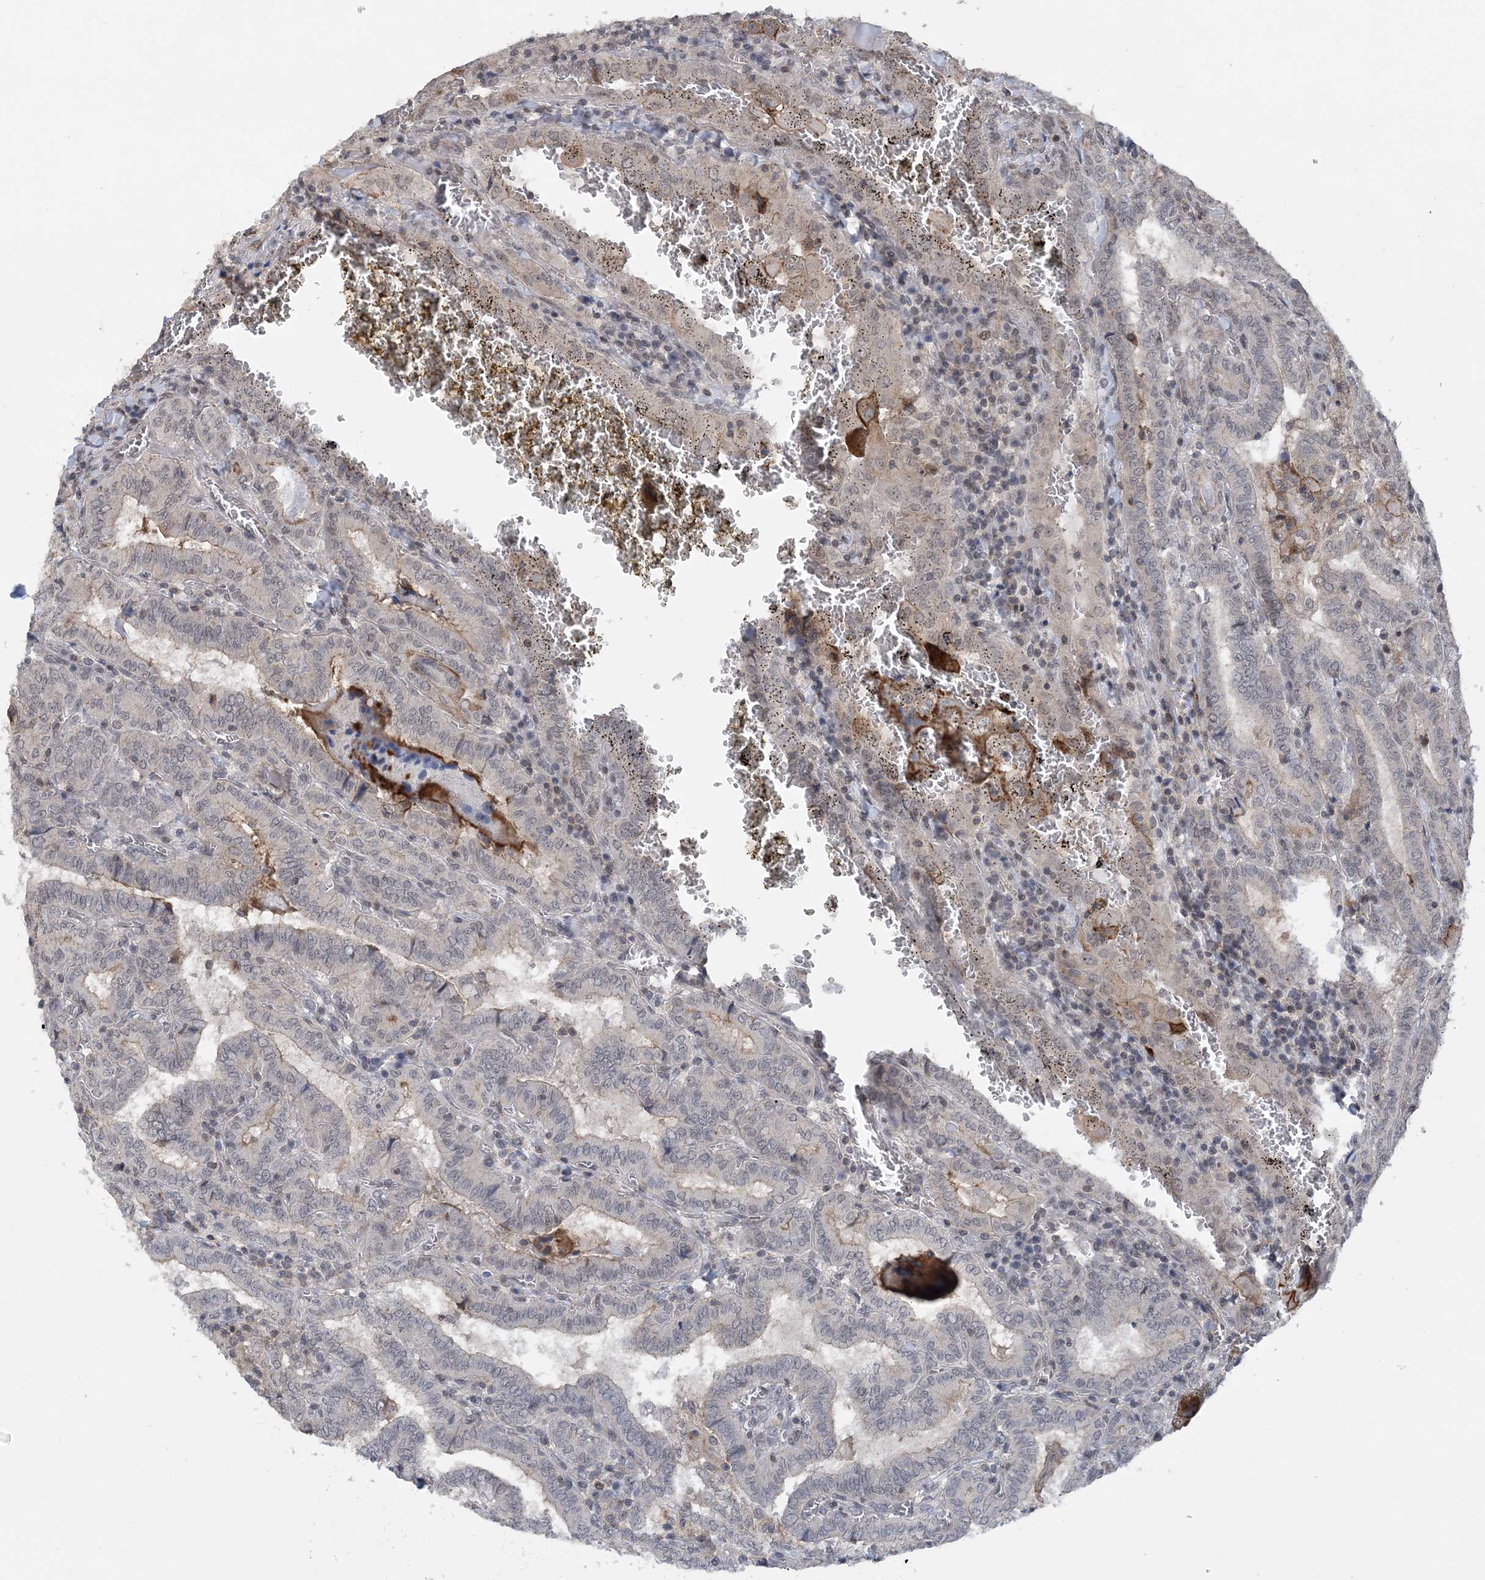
{"staining": {"intensity": "moderate", "quantity": "<25%", "location": "cytoplasmic/membranous"}, "tissue": "thyroid cancer", "cell_type": "Tumor cells", "image_type": "cancer", "snomed": [{"axis": "morphology", "description": "Papillary adenocarcinoma, NOS"}, {"axis": "topography", "description": "Thyroid gland"}], "caption": "Approximately <25% of tumor cells in thyroid papillary adenocarcinoma exhibit moderate cytoplasmic/membranous protein positivity as visualized by brown immunohistochemical staining.", "gene": "CCDC152", "patient": {"sex": "female", "age": 72}}